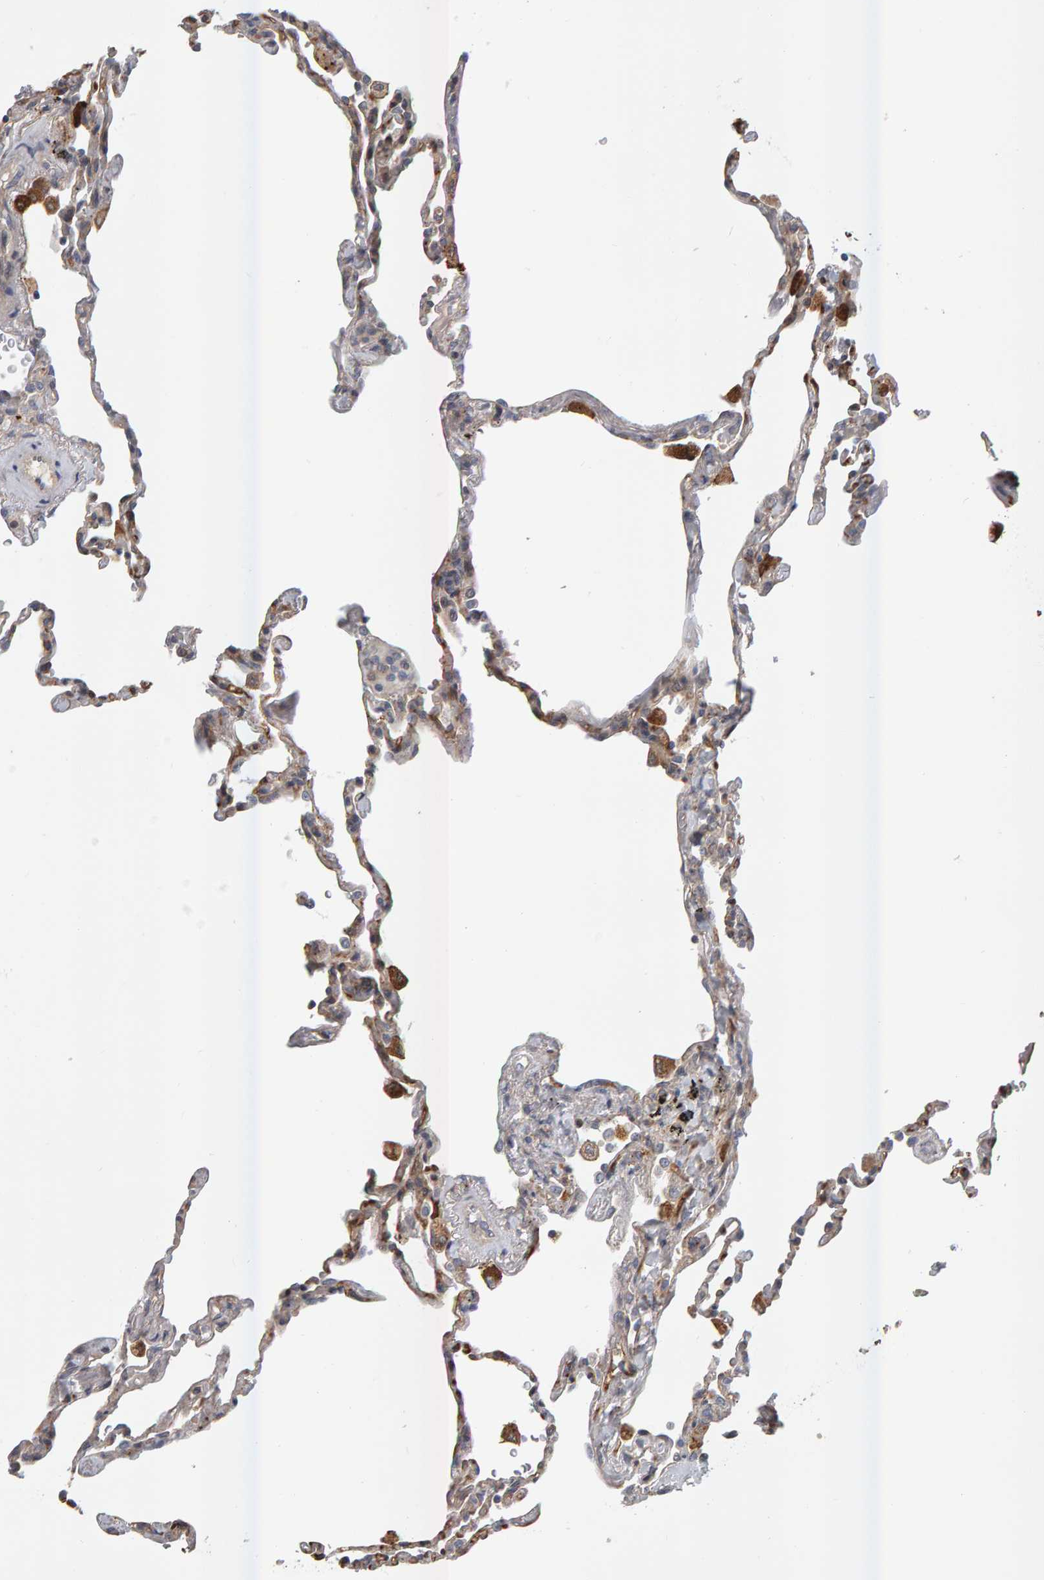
{"staining": {"intensity": "moderate", "quantity": "25%-75%", "location": "cytoplasmic/membranous"}, "tissue": "lung", "cell_type": "Alveolar cells", "image_type": "normal", "snomed": [{"axis": "morphology", "description": "Normal tissue, NOS"}, {"axis": "topography", "description": "Lung"}], "caption": "The micrograph reveals a brown stain indicating the presence of a protein in the cytoplasmic/membranous of alveolar cells in lung. (DAB IHC, brown staining for protein, blue staining for nuclei).", "gene": "ZNF160", "patient": {"sex": "male", "age": 59}}